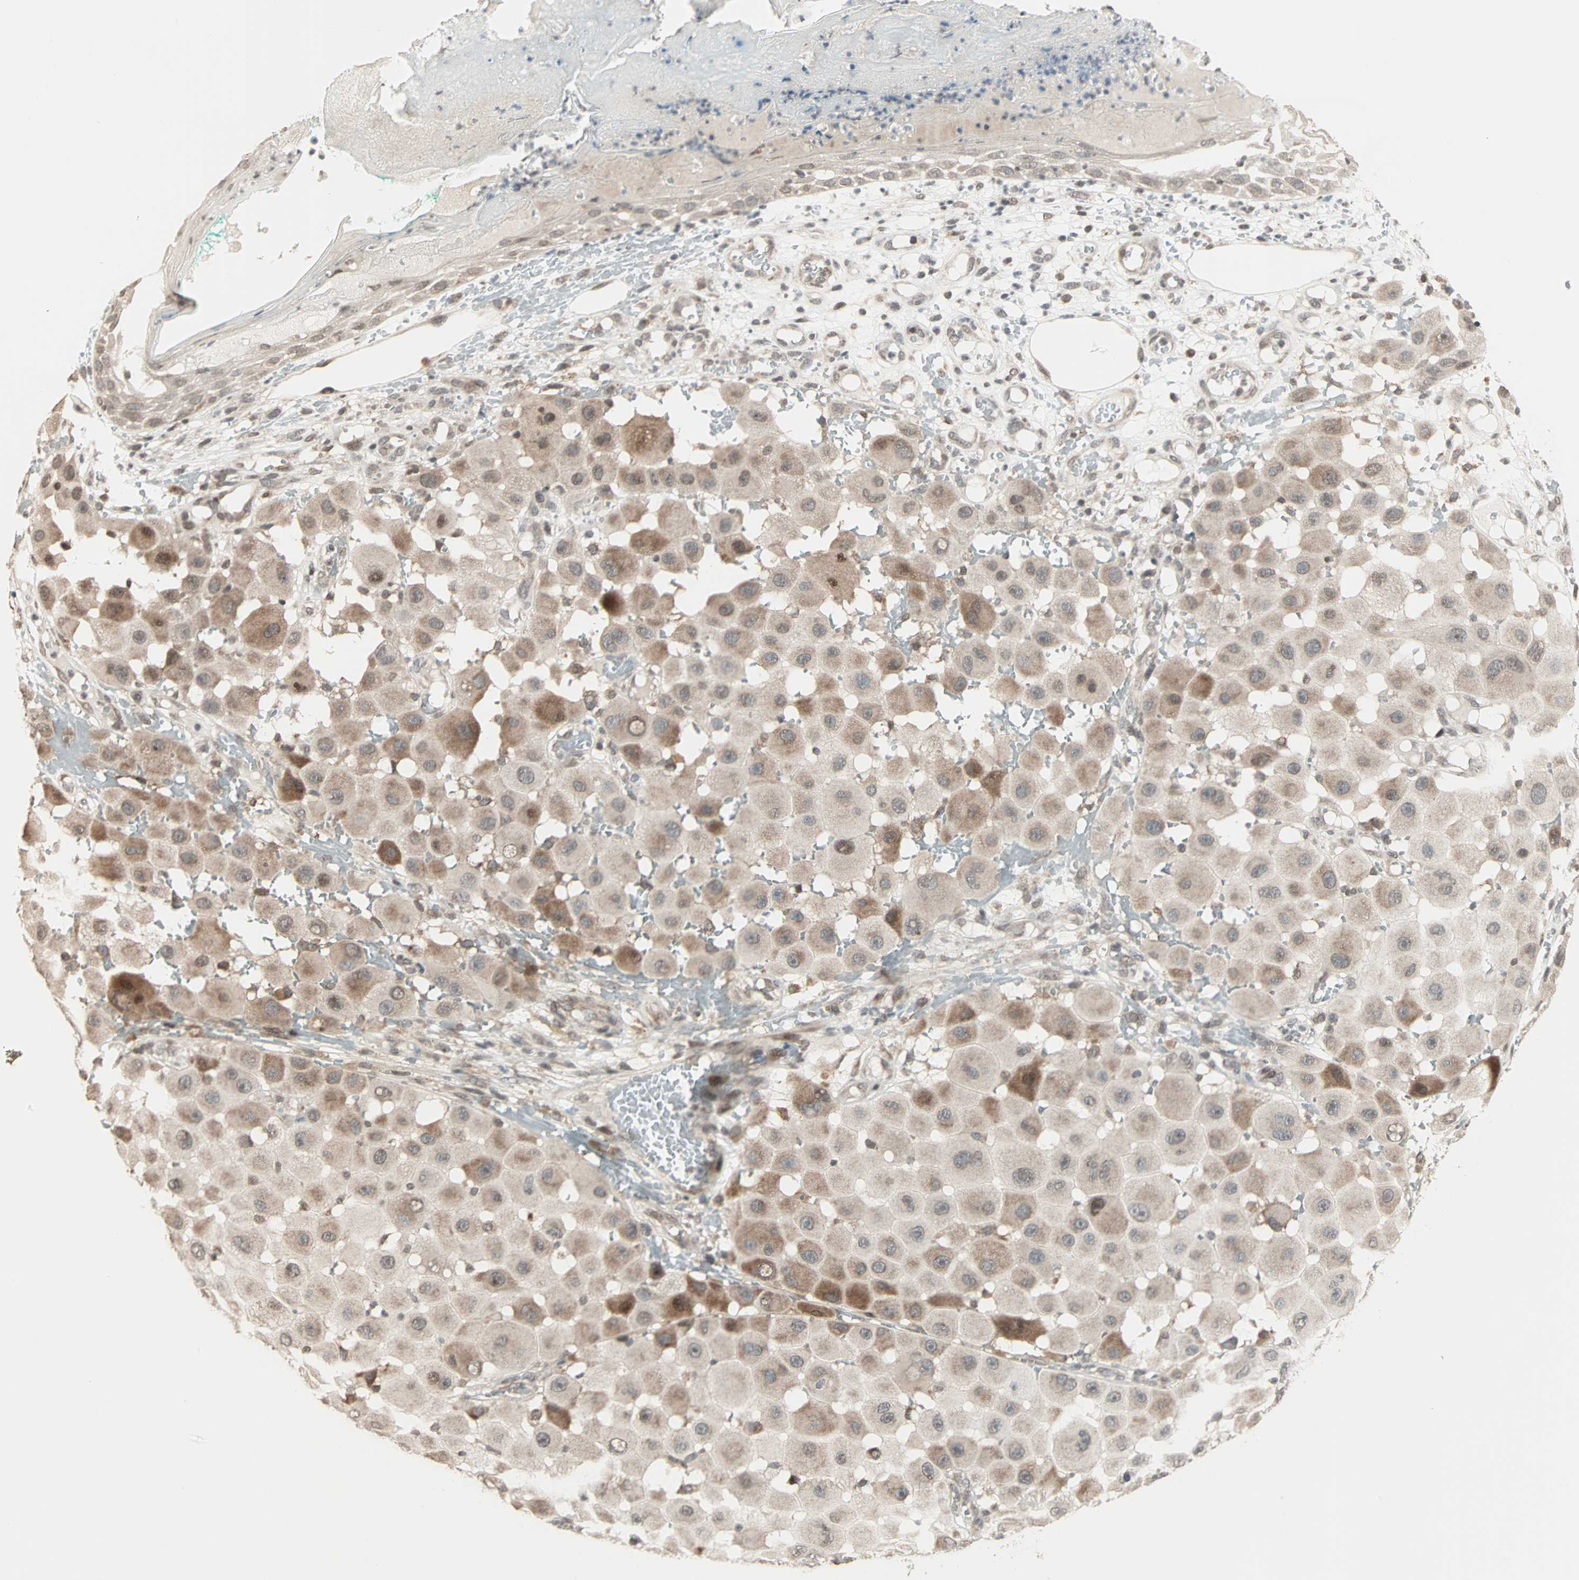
{"staining": {"intensity": "weak", "quantity": ">75%", "location": "cytoplasmic/membranous"}, "tissue": "melanoma", "cell_type": "Tumor cells", "image_type": "cancer", "snomed": [{"axis": "morphology", "description": "Malignant melanoma, NOS"}, {"axis": "topography", "description": "Skin"}], "caption": "Malignant melanoma stained with a protein marker displays weak staining in tumor cells.", "gene": "CBLC", "patient": {"sex": "female", "age": 81}}